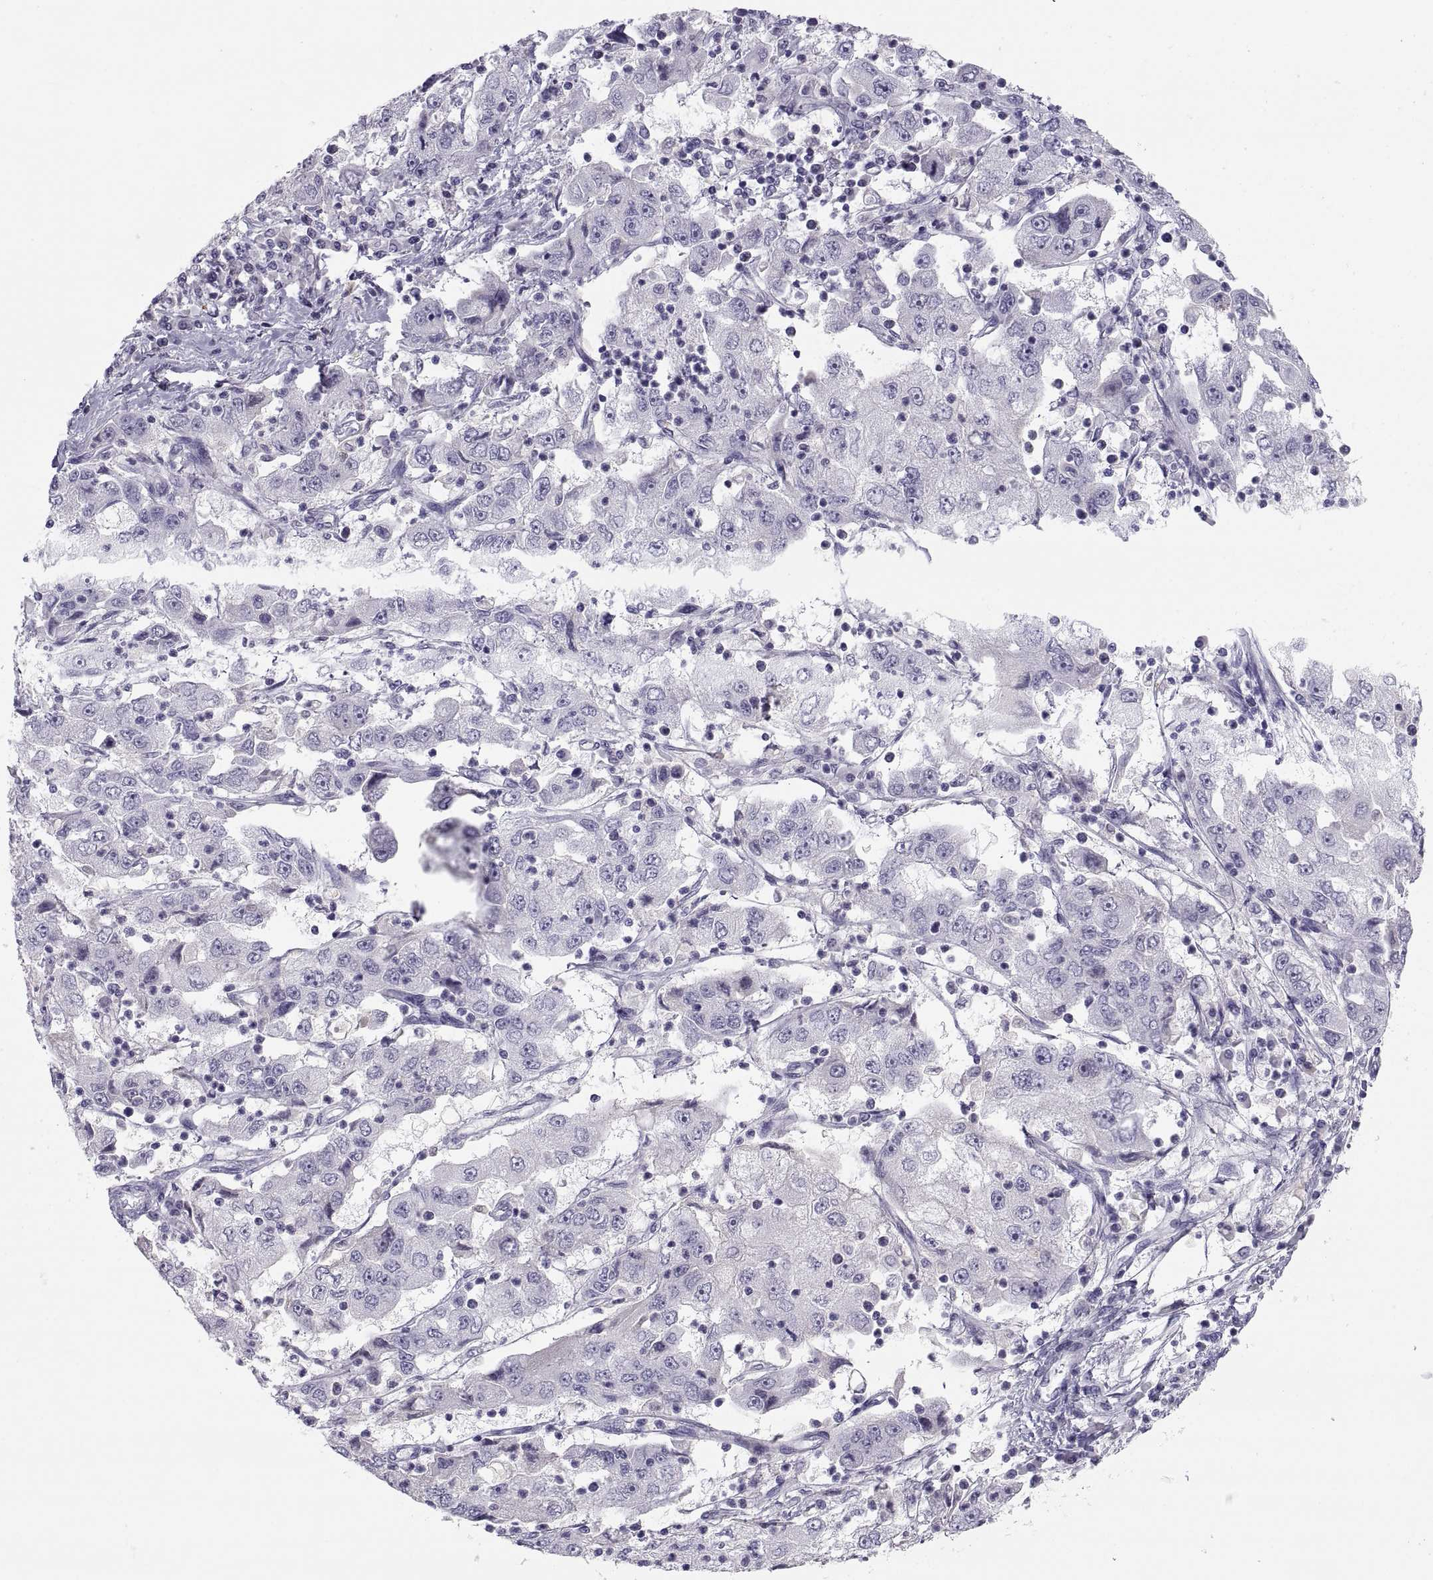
{"staining": {"intensity": "negative", "quantity": "none", "location": "none"}, "tissue": "cervical cancer", "cell_type": "Tumor cells", "image_type": "cancer", "snomed": [{"axis": "morphology", "description": "Squamous cell carcinoma, NOS"}, {"axis": "topography", "description": "Cervix"}], "caption": "DAB immunohistochemical staining of cervical cancer (squamous cell carcinoma) reveals no significant positivity in tumor cells.", "gene": "MAGEB2", "patient": {"sex": "female", "age": 36}}